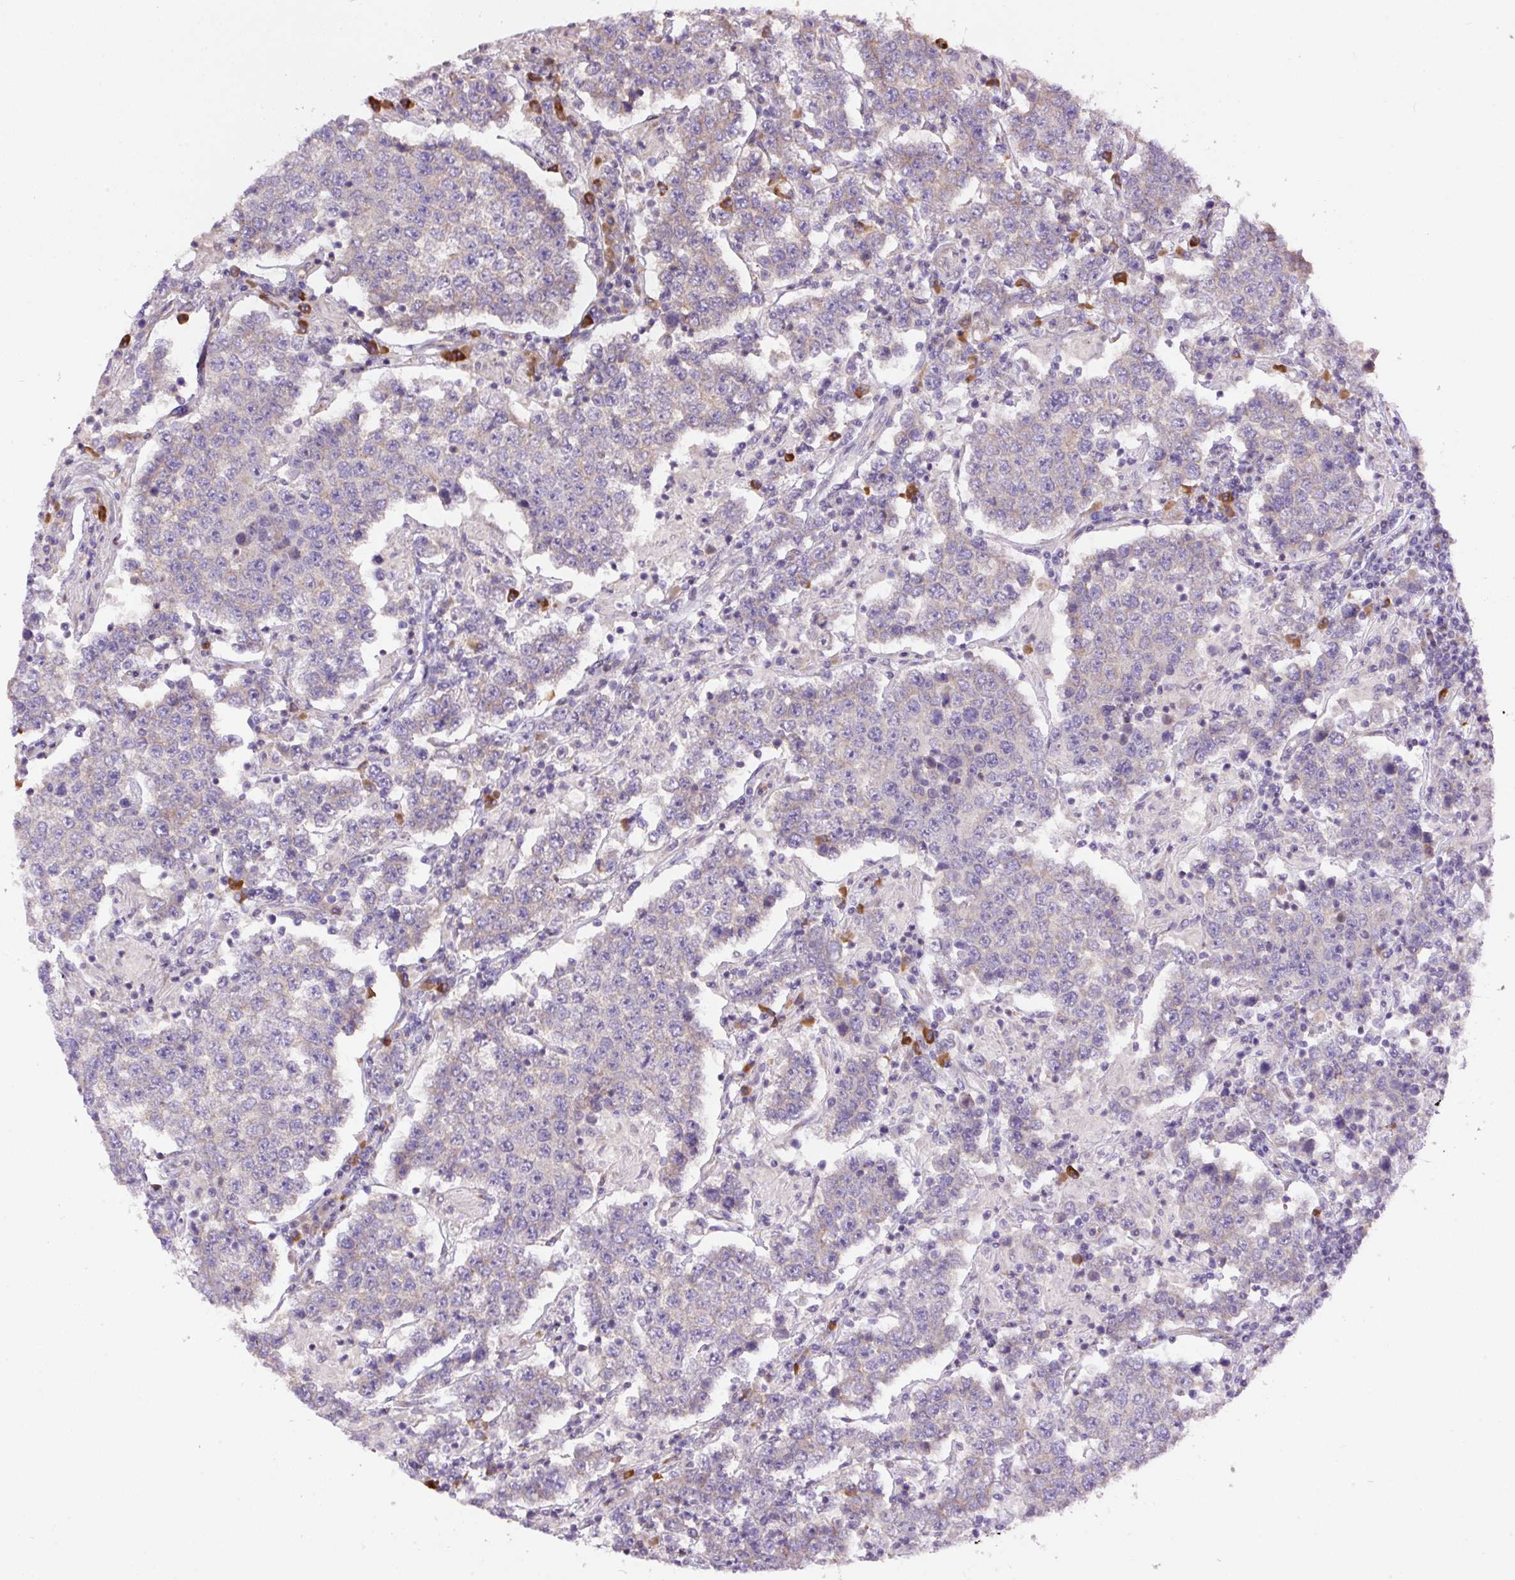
{"staining": {"intensity": "negative", "quantity": "none", "location": "none"}, "tissue": "testis cancer", "cell_type": "Tumor cells", "image_type": "cancer", "snomed": [{"axis": "morphology", "description": "Normal tissue, NOS"}, {"axis": "morphology", "description": "Urothelial carcinoma, High grade"}, {"axis": "morphology", "description": "Seminoma, NOS"}, {"axis": "morphology", "description": "Carcinoma, Embryonal, NOS"}, {"axis": "topography", "description": "Urinary bladder"}, {"axis": "topography", "description": "Testis"}], "caption": "Protein analysis of testis urothelial carcinoma (high-grade) shows no significant staining in tumor cells.", "gene": "PPME1", "patient": {"sex": "male", "age": 41}}